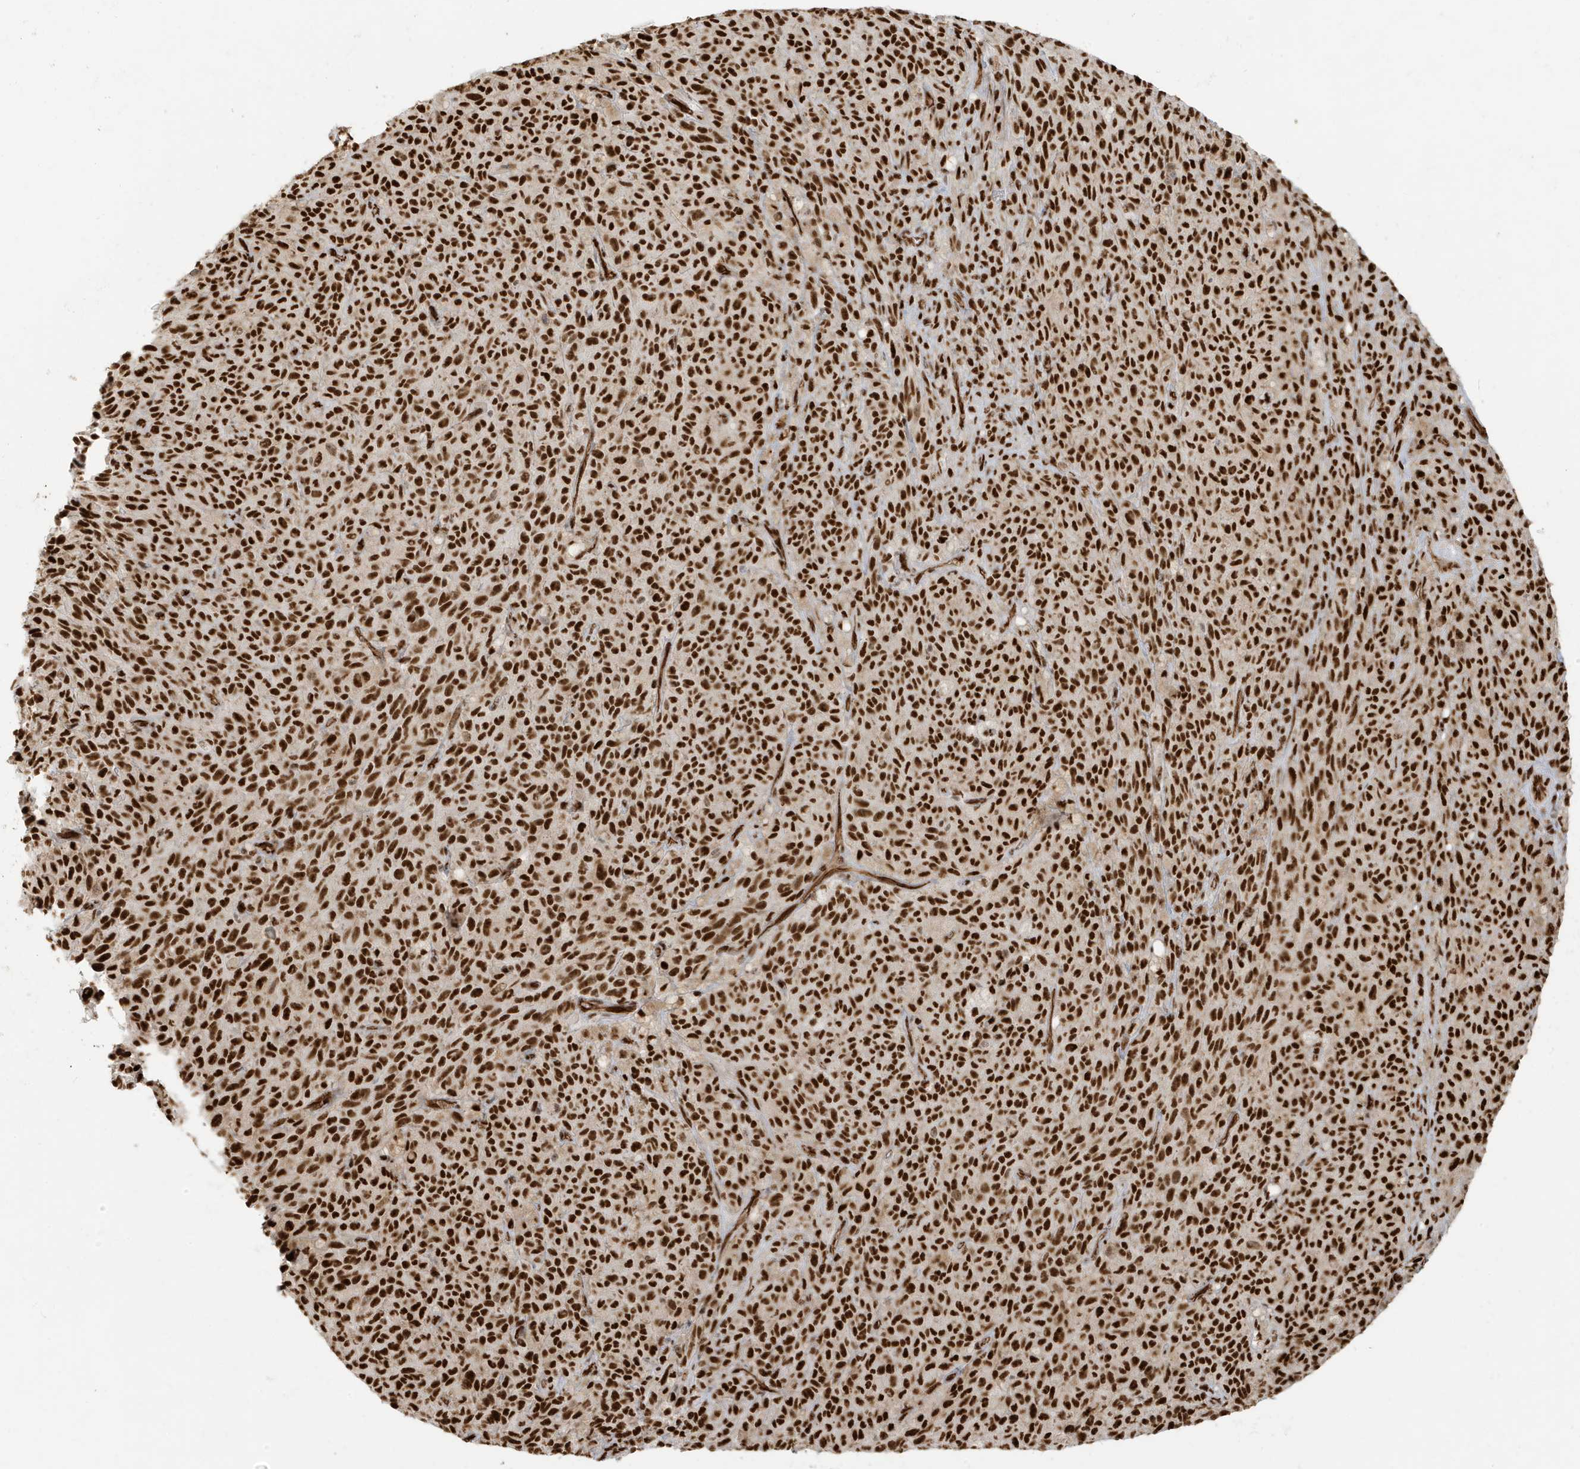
{"staining": {"intensity": "strong", "quantity": ">75%", "location": "nuclear"}, "tissue": "melanoma", "cell_type": "Tumor cells", "image_type": "cancer", "snomed": [{"axis": "morphology", "description": "Malignant melanoma, NOS"}, {"axis": "topography", "description": "Skin"}], "caption": "Immunohistochemistry of human malignant melanoma exhibits high levels of strong nuclear staining in about >75% of tumor cells.", "gene": "CKS2", "patient": {"sex": "female", "age": 82}}